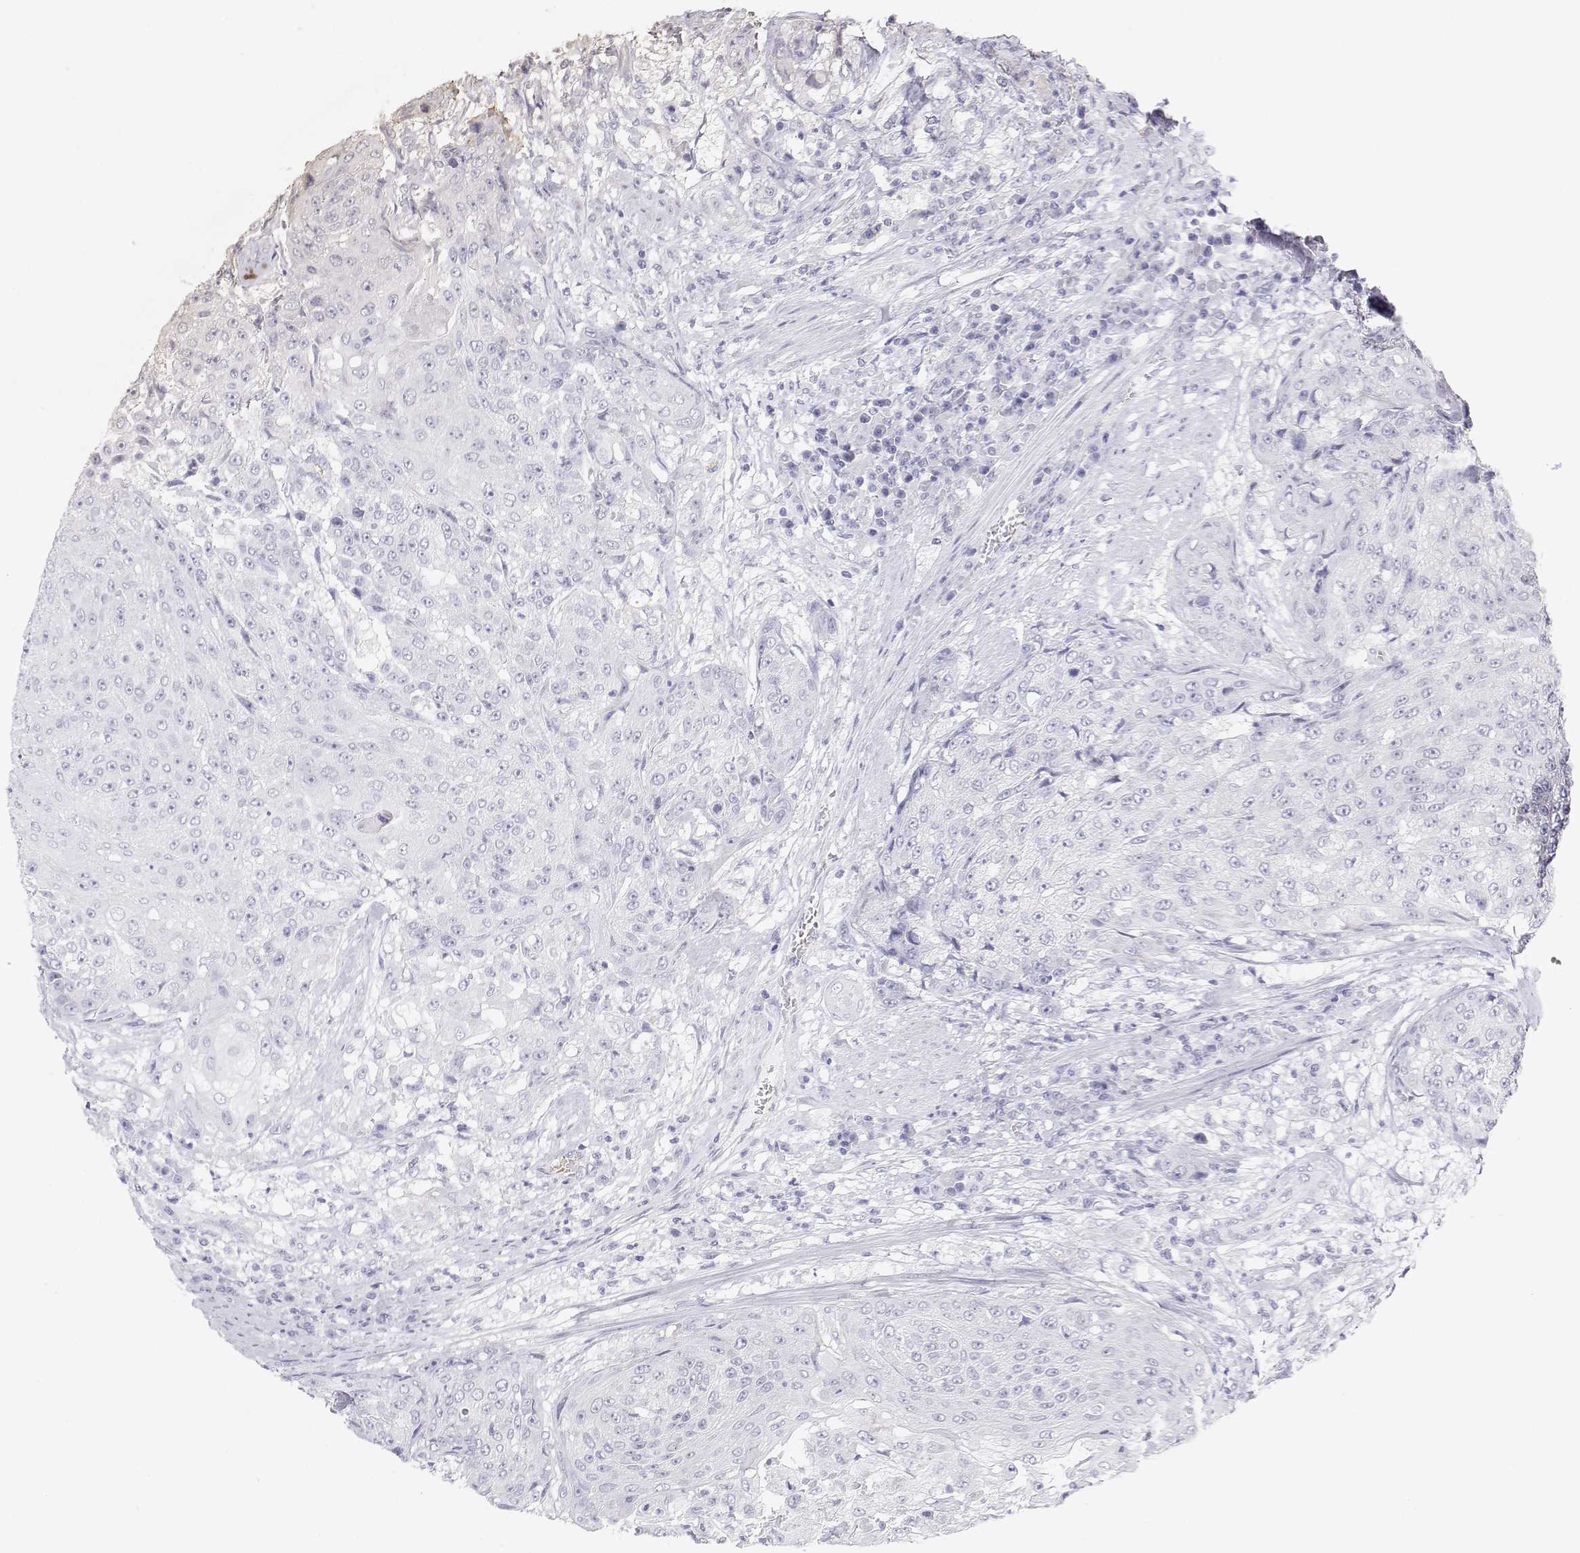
{"staining": {"intensity": "negative", "quantity": "none", "location": "none"}, "tissue": "urothelial cancer", "cell_type": "Tumor cells", "image_type": "cancer", "snomed": [{"axis": "morphology", "description": "Urothelial carcinoma, High grade"}, {"axis": "topography", "description": "Urinary bladder"}], "caption": "An immunohistochemistry image of urothelial cancer is shown. There is no staining in tumor cells of urothelial cancer.", "gene": "MISP", "patient": {"sex": "female", "age": 63}}